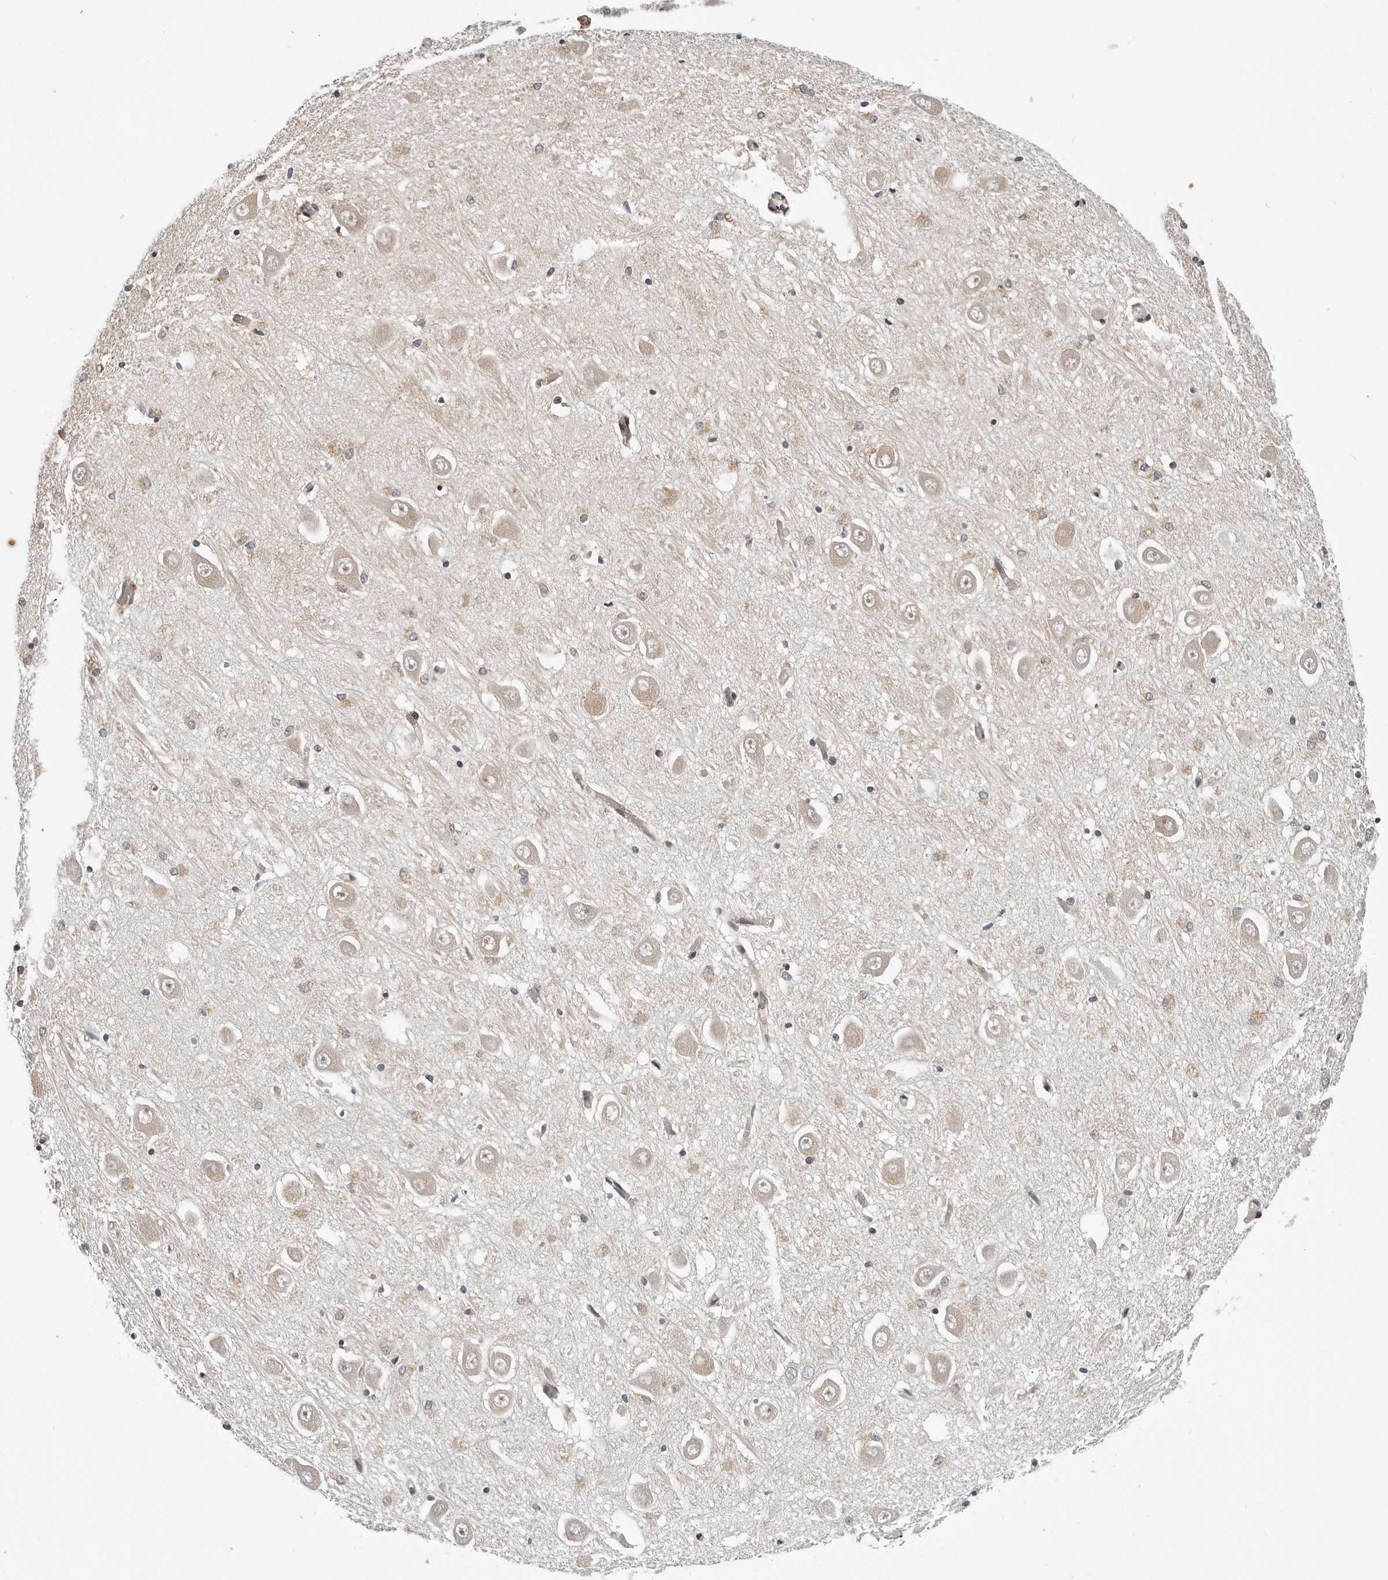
{"staining": {"intensity": "moderate", "quantity": "<25%", "location": "nuclear"}, "tissue": "hippocampus", "cell_type": "Glial cells", "image_type": "normal", "snomed": [{"axis": "morphology", "description": "Normal tissue, NOS"}, {"axis": "topography", "description": "Hippocampus"}], "caption": "Immunohistochemistry (IHC) (DAB) staining of benign human hippocampus reveals moderate nuclear protein staining in about <25% of glial cells.", "gene": "KIAA1614", "patient": {"sex": "male", "age": 70}}